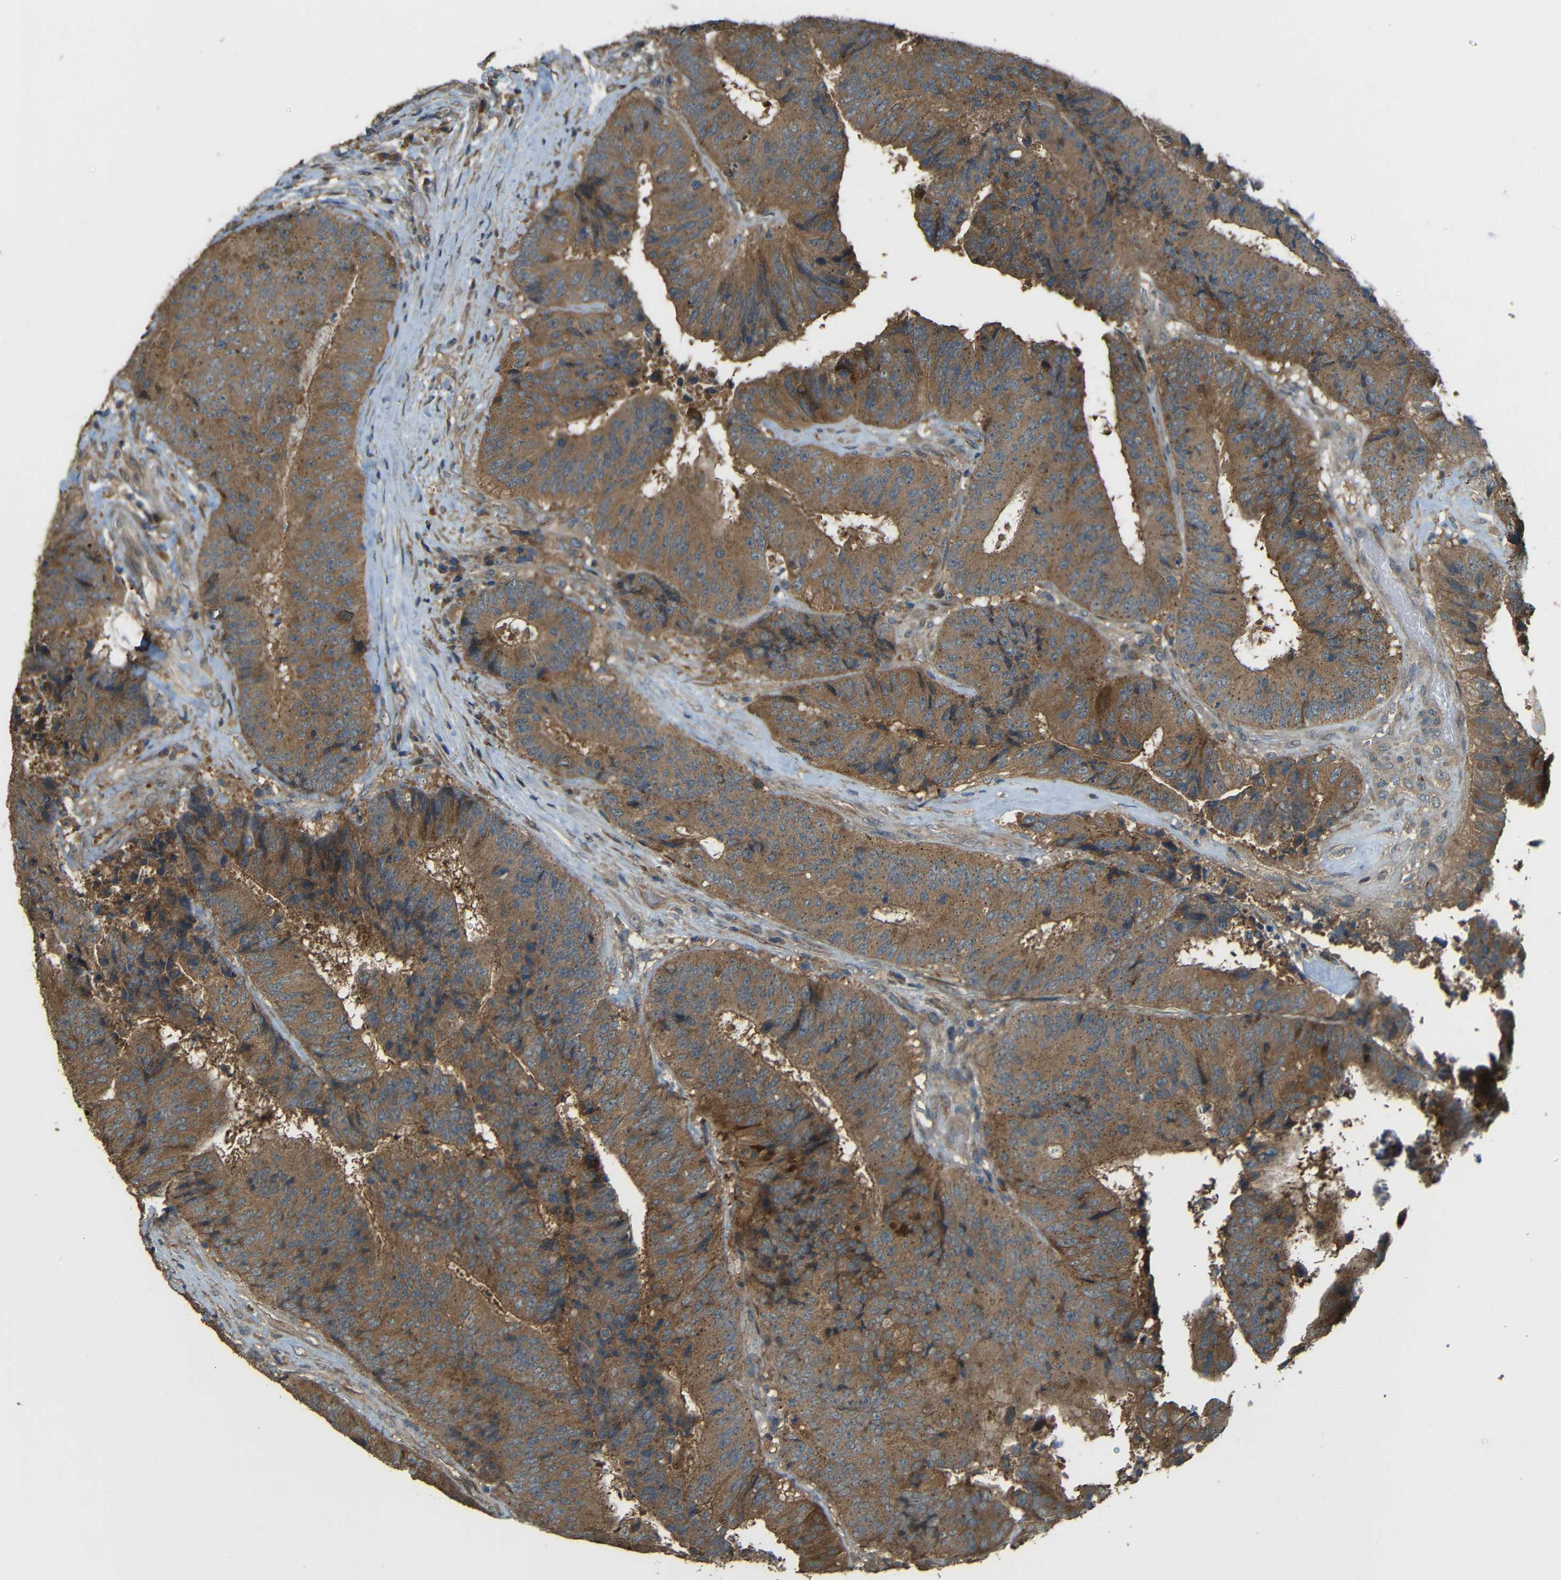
{"staining": {"intensity": "moderate", "quantity": ">75%", "location": "cytoplasmic/membranous"}, "tissue": "colorectal cancer", "cell_type": "Tumor cells", "image_type": "cancer", "snomed": [{"axis": "morphology", "description": "Adenocarcinoma, NOS"}, {"axis": "topography", "description": "Rectum"}], "caption": "The micrograph shows staining of colorectal cancer (adenocarcinoma), revealing moderate cytoplasmic/membranous protein positivity (brown color) within tumor cells. The staining was performed using DAB, with brown indicating positive protein expression. Nuclei are stained blue with hematoxylin.", "gene": "ACACA", "patient": {"sex": "male", "age": 72}}